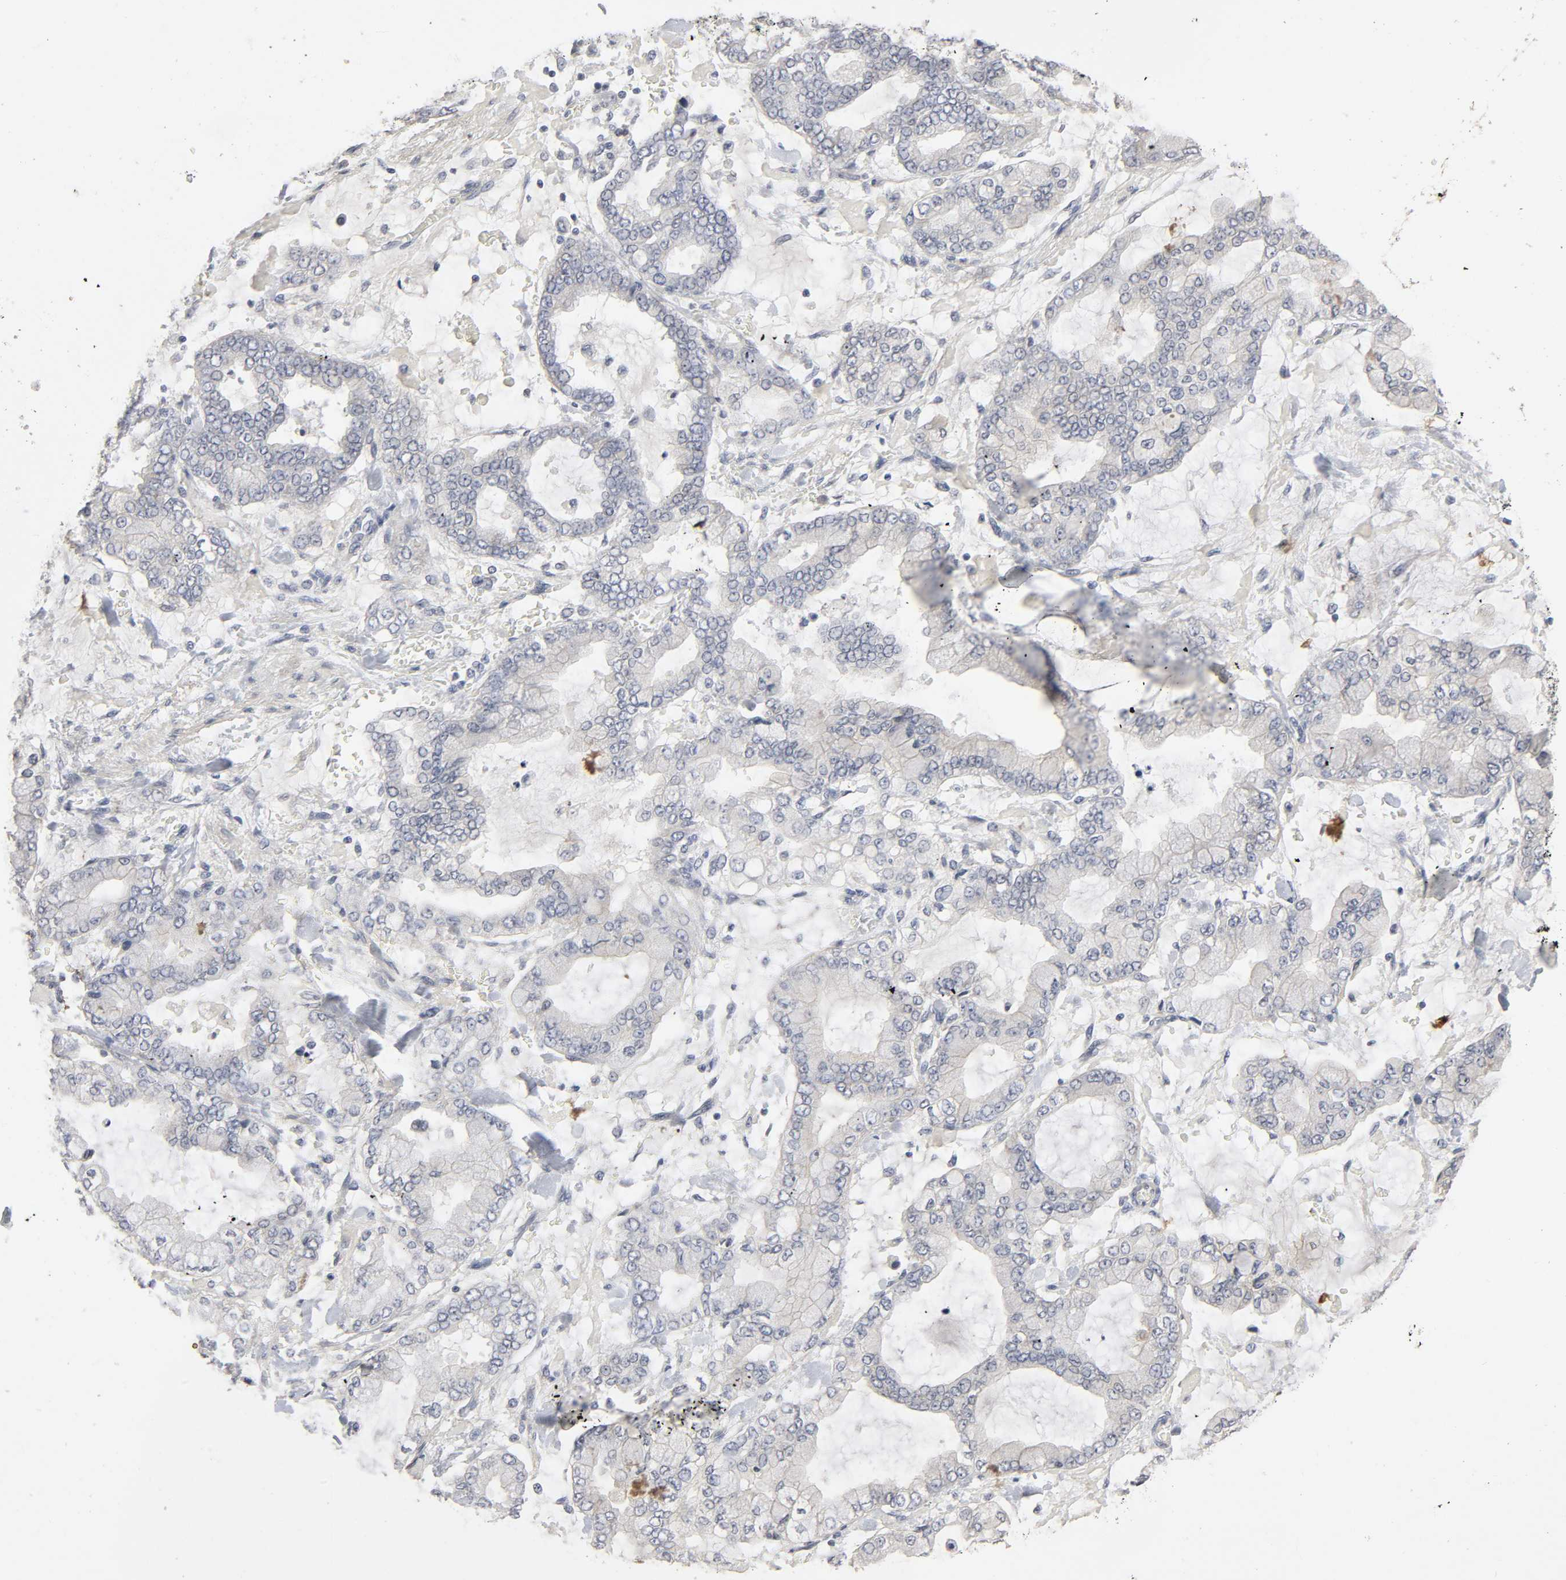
{"staining": {"intensity": "negative", "quantity": "none", "location": "none"}, "tissue": "stomach cancer", "cell_type": "Tumor cells", "image_type": "cancer", "snomed": [{"axis": "morphology", "description": "Normal tissue, NOS"}, {"axis": "morphology", "description": "Adenocarcinoma, NOS"}, {"axis": "topography", "description": "Stomach, upper"}, {"axis": "topography", "description": "Stomach"}], "caption": "Adenocarcinoma (stomach) was stained to show a protein in brown. There is no significant positivity in tumor cells.", "gene": "SLC10A2", "patient": {"sex": "male", "age": 76}}